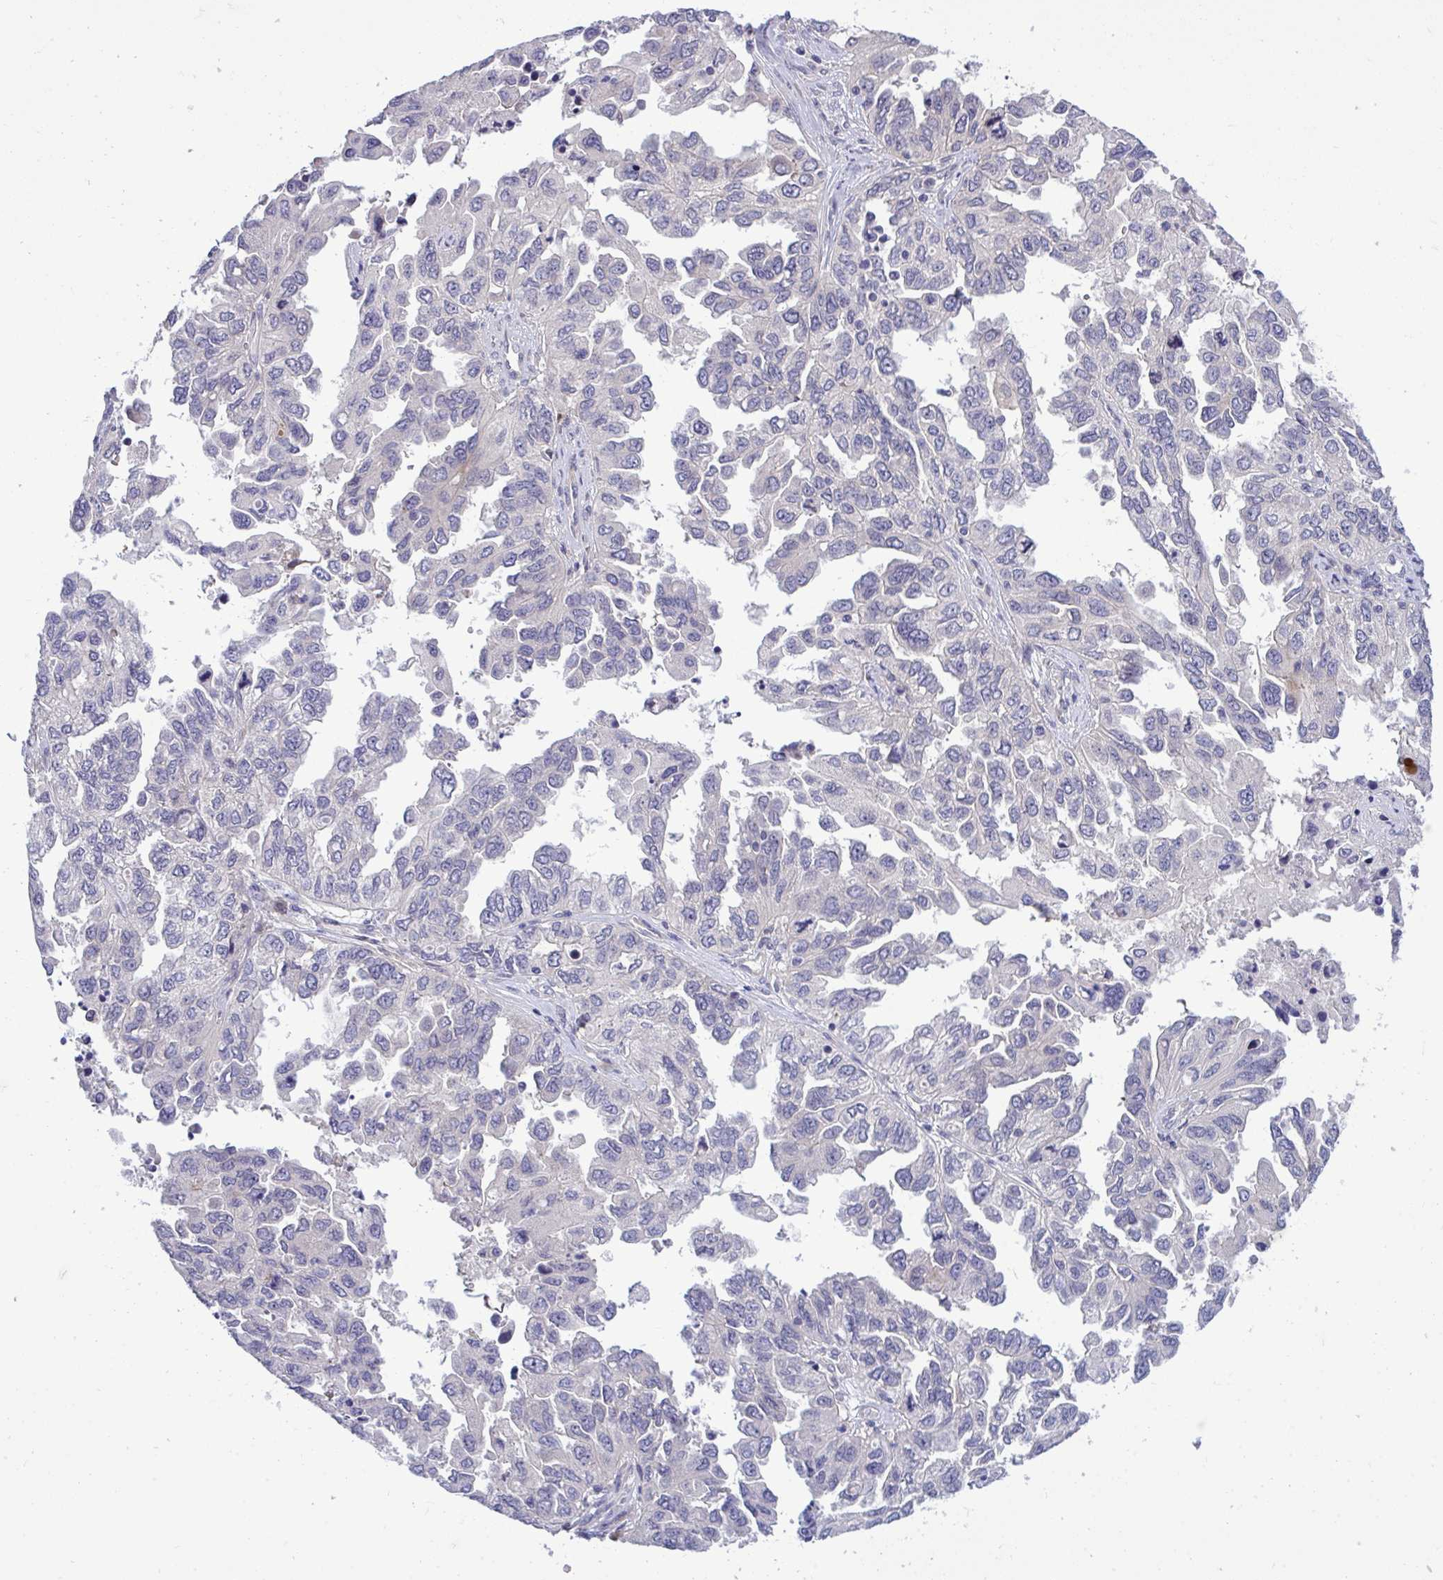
{"staining": {"intensity": "negative", "quantity": "none", "location": "none"}, "tissue": "ovarian cancer", "cell_type": "Tumor cells", "image_type": "cancer", "snomed": [{"axis": "morphology", "description": "Cystadenocarcinoma, serous, NOS"}, {"axis": "topography", "description": "Ovary"}], "caption": "Tumor cells show no significant staining in ovarian serous cystadenocarcinoma.", "gene": "HMBOX1", "patient": {"sex": "female", "age": 53}}